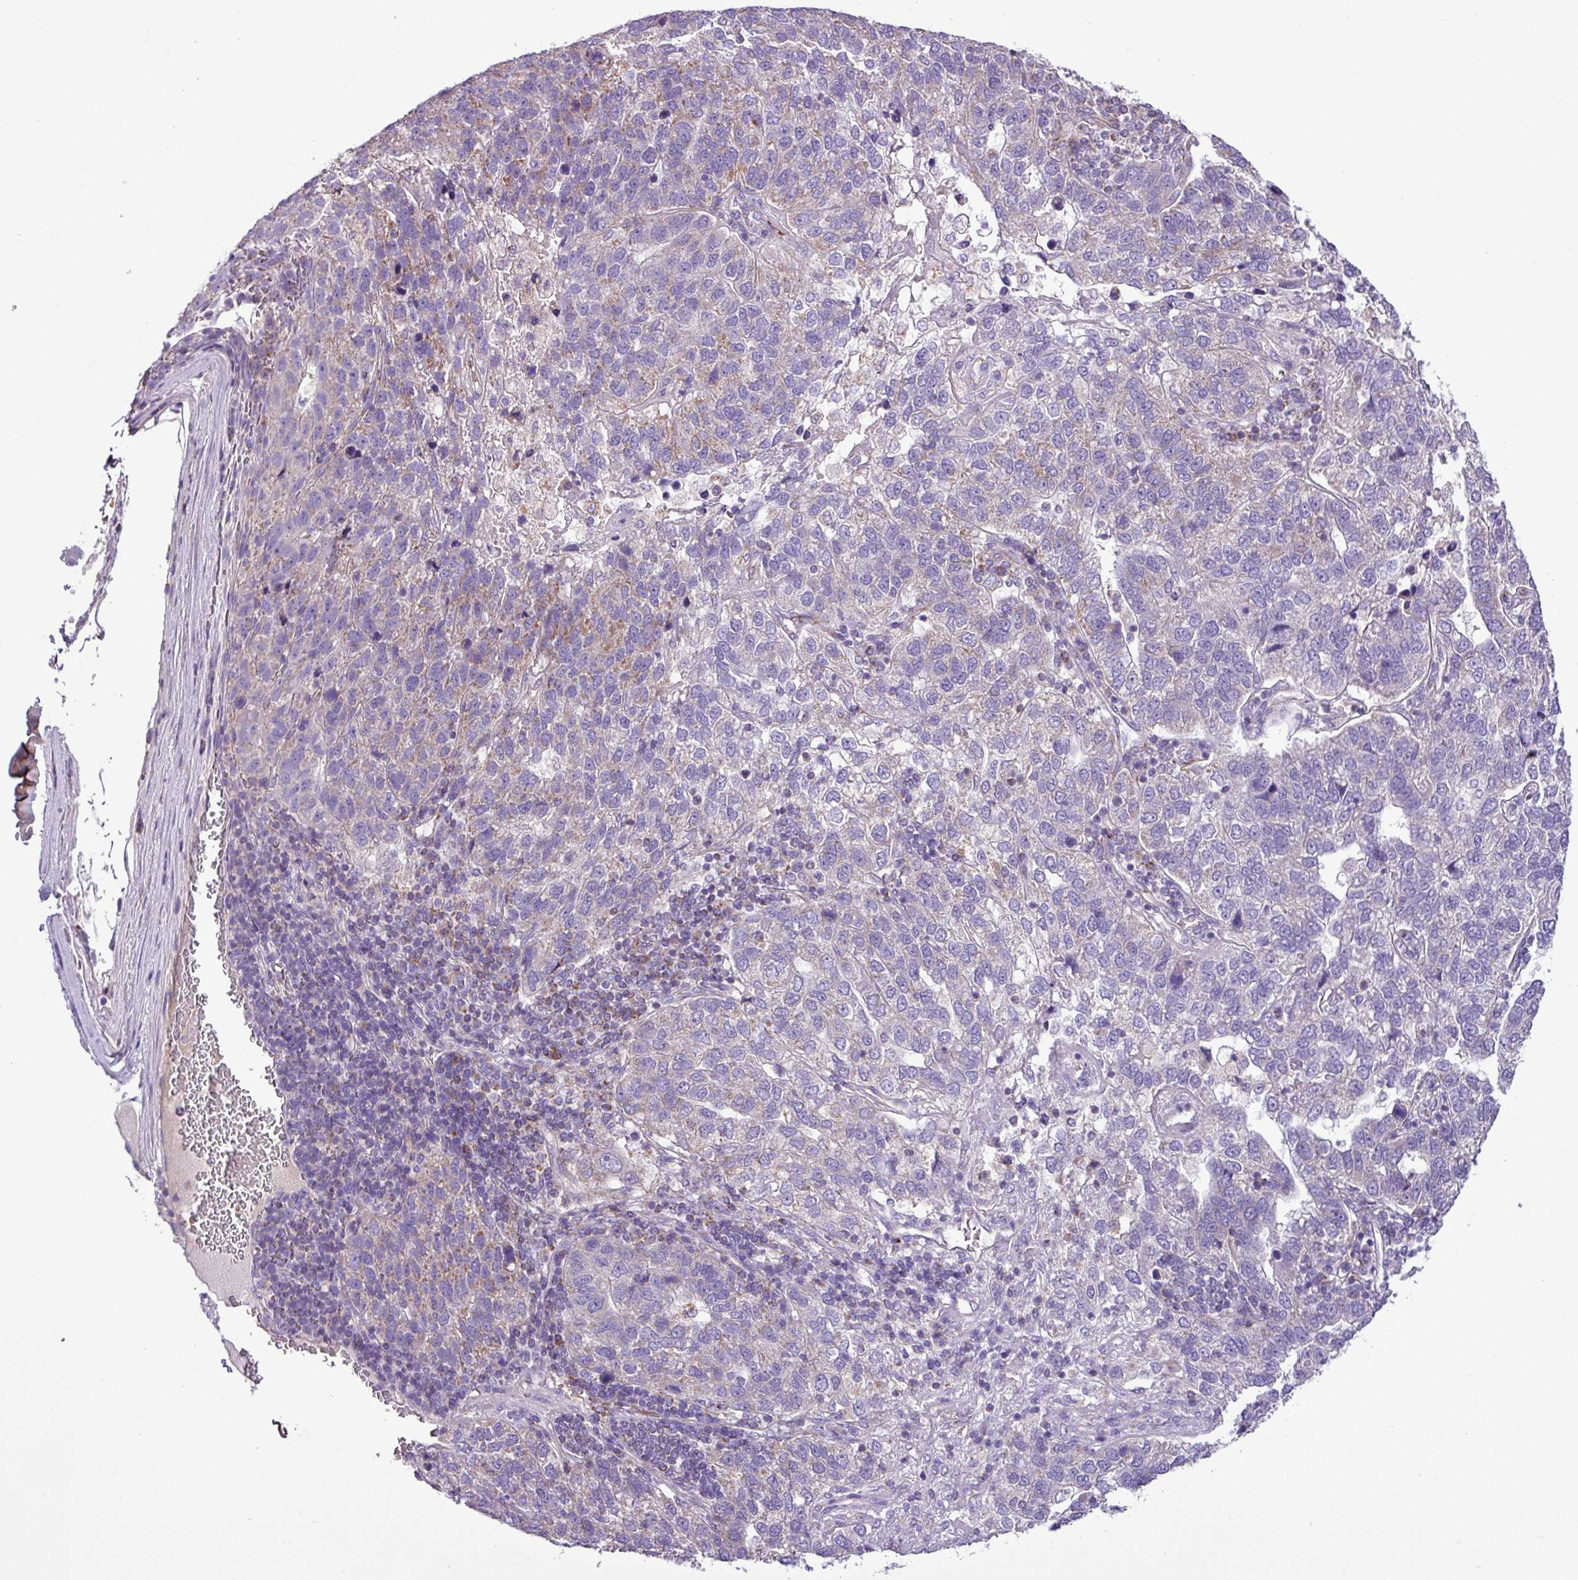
{"staining": {"intensity": "weak", "quantity": "<25%", "location": "cytoplasmic/membranous"}, "tissue": "pancreatic cancer", "cell_type": "Tumor cells", "image_type": "cancer", "snomed": [{"axis": "morphology", "description": "Adenocarcinoma, NOS"}, {"axis": "topography", "description": "Pancreas"}], "caption": "Immunohistochemical staining of human adenocarcinoma (pancreatic) demonstrates no significant expression in tumor cells.", "gene": "FAM183A", "patient": {"sex": "female", "age": 61}}